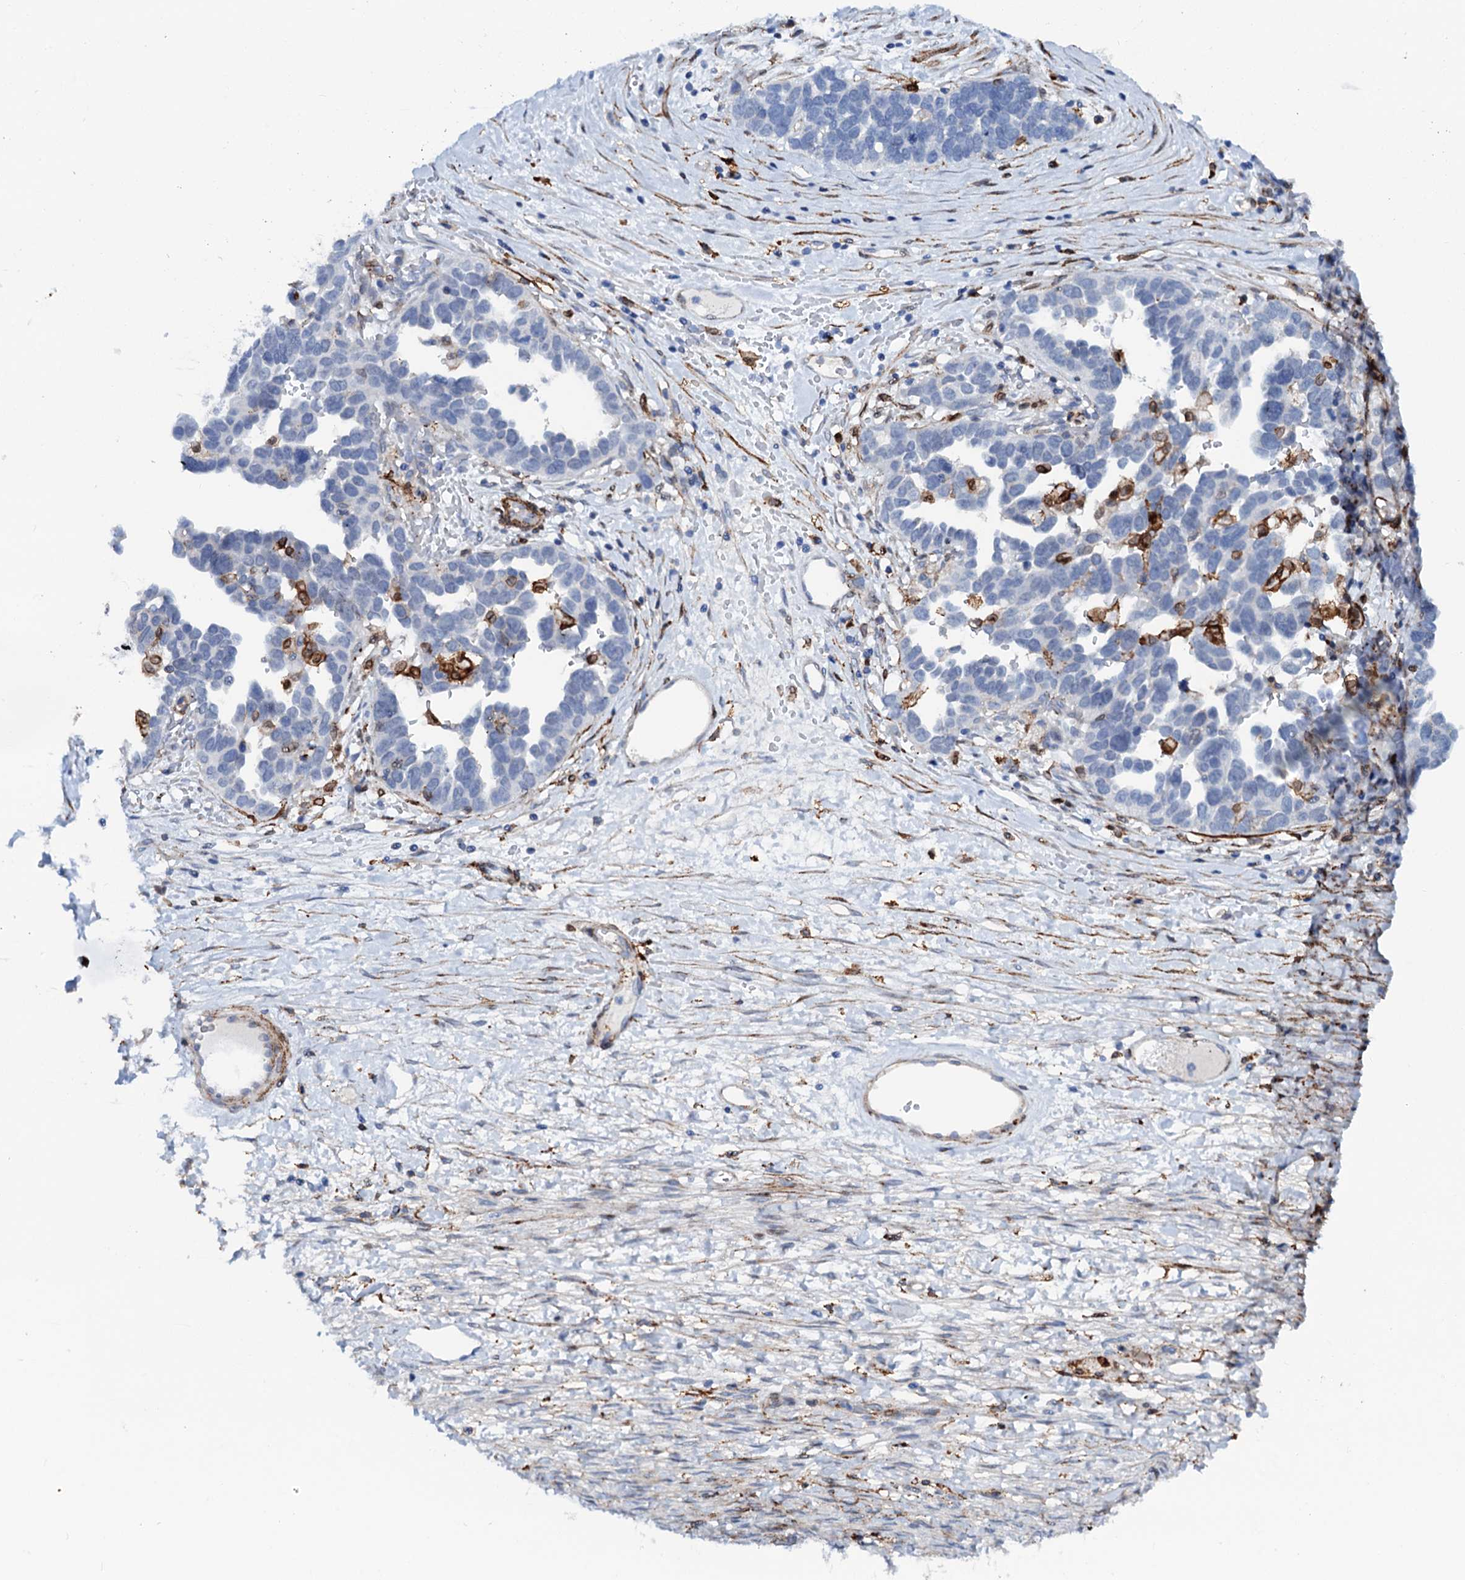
{"staining": {"intensity": "negative", "quantity": "none", "location": "none"}, "tissue": "ovarian cancer", "cell_type": "Tumor cells", "image_type": "cancer", "snomed": [{"axis": "morphology", "description": "Cystadenocarcinoma, serous, NOS"}, {"axis": "topography", "description": "Ovary"}], "caption": "Immunohistochemistry (IHC) of human serous cystadenocarcinoma (ovarian) shows no staining in tumor cells.", "gene": "MED13L", "patient": {"sex": "female", "age": 54}}